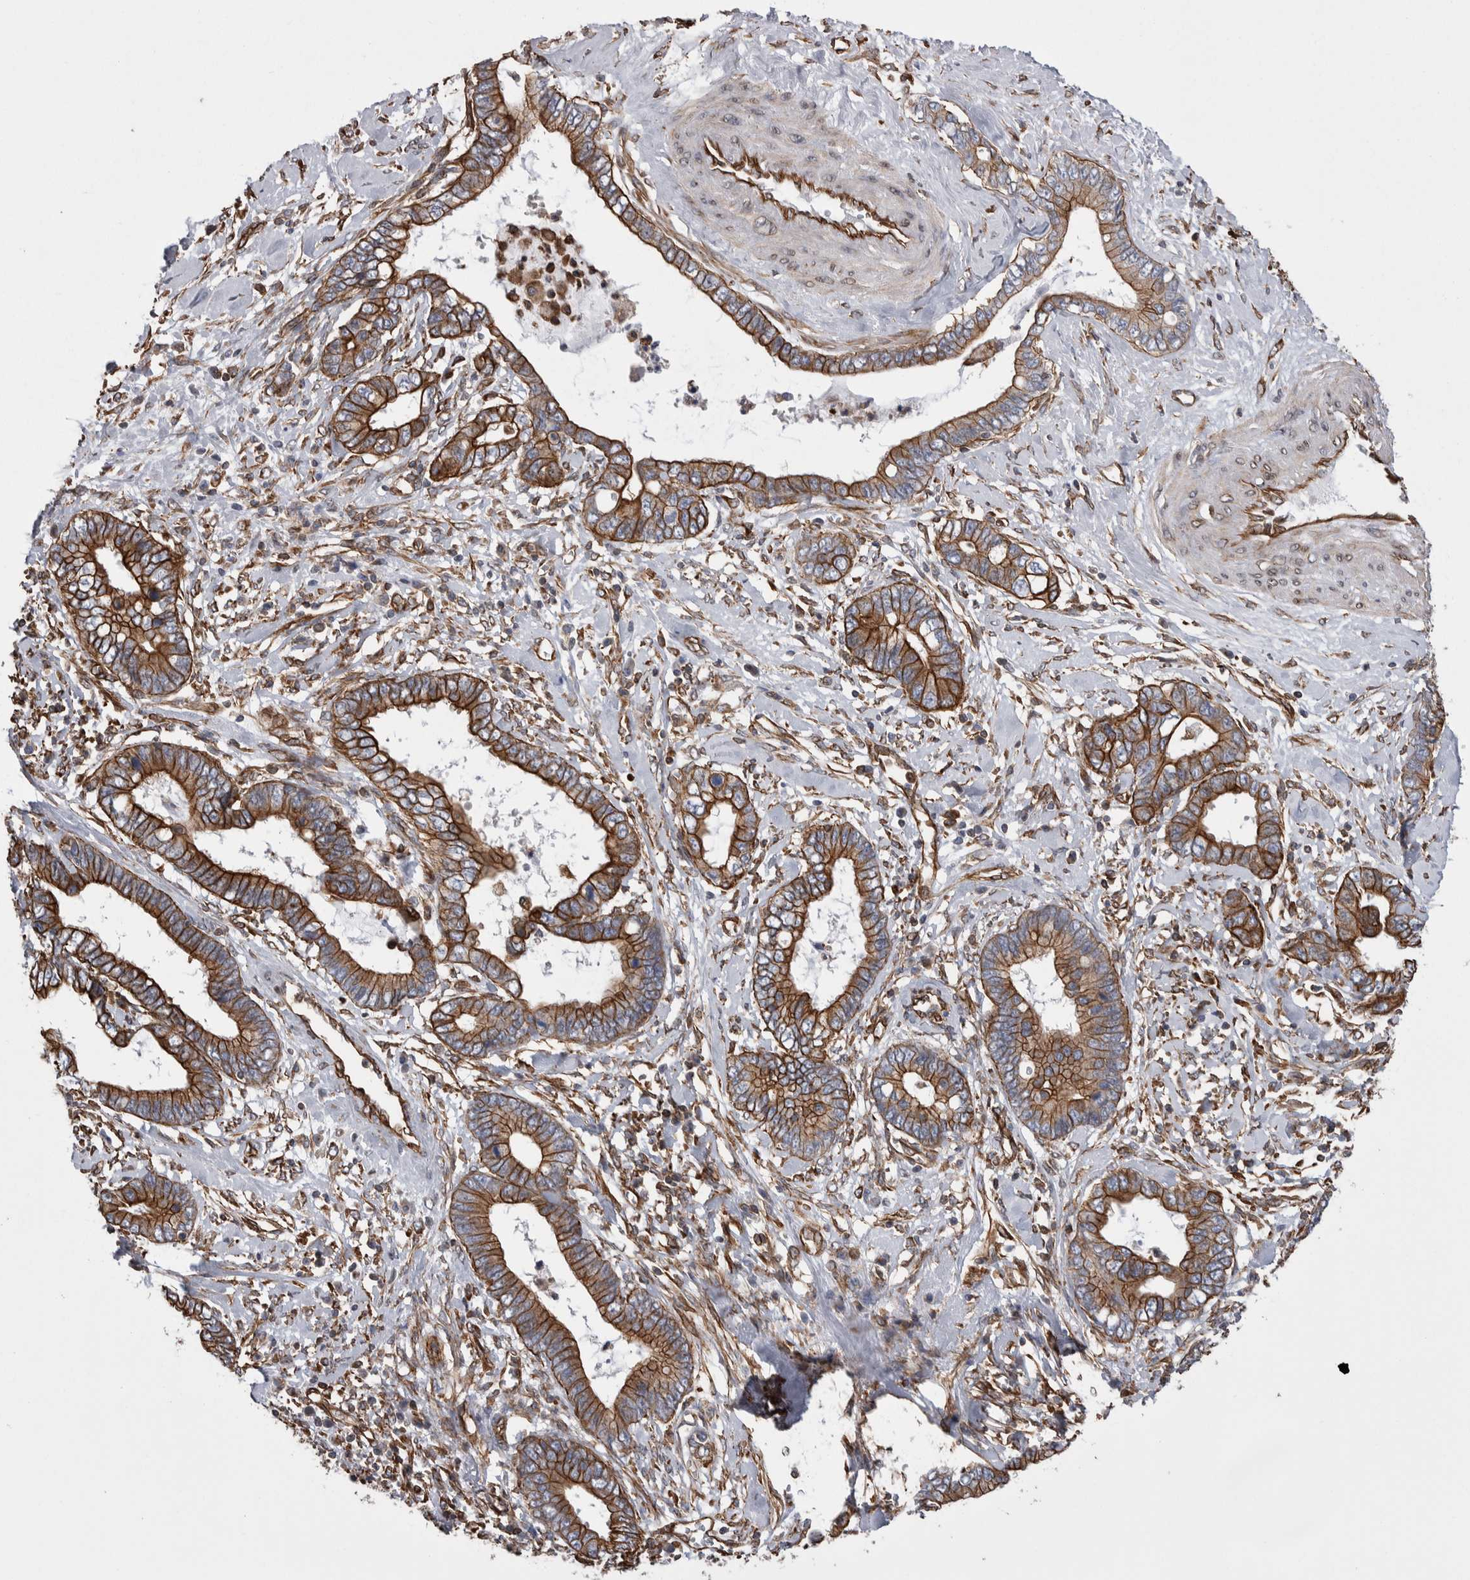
{"staining": {"intensity": "strong", "quantity": ">75%", "location": "cytoplasmic/membranous"}, "tissue": "cervical cancer", "cell_type": "Tumor cells", "image_type": "cancer", "snomed": [{"axis": "morphology", "description": "Adenocarcinoma, NOS"}, {"axis": "topography", "description": "Cervix"}], "caption": "IHC micrograph of human adenocarcinoma (cervical) stained for a protein (brown), which reveals high levels of strong cytoplasmic/membranous expression in about >75% of tumor cells.", "gene": "KIF12", "patient": {"sex": "female", "age": 44}}